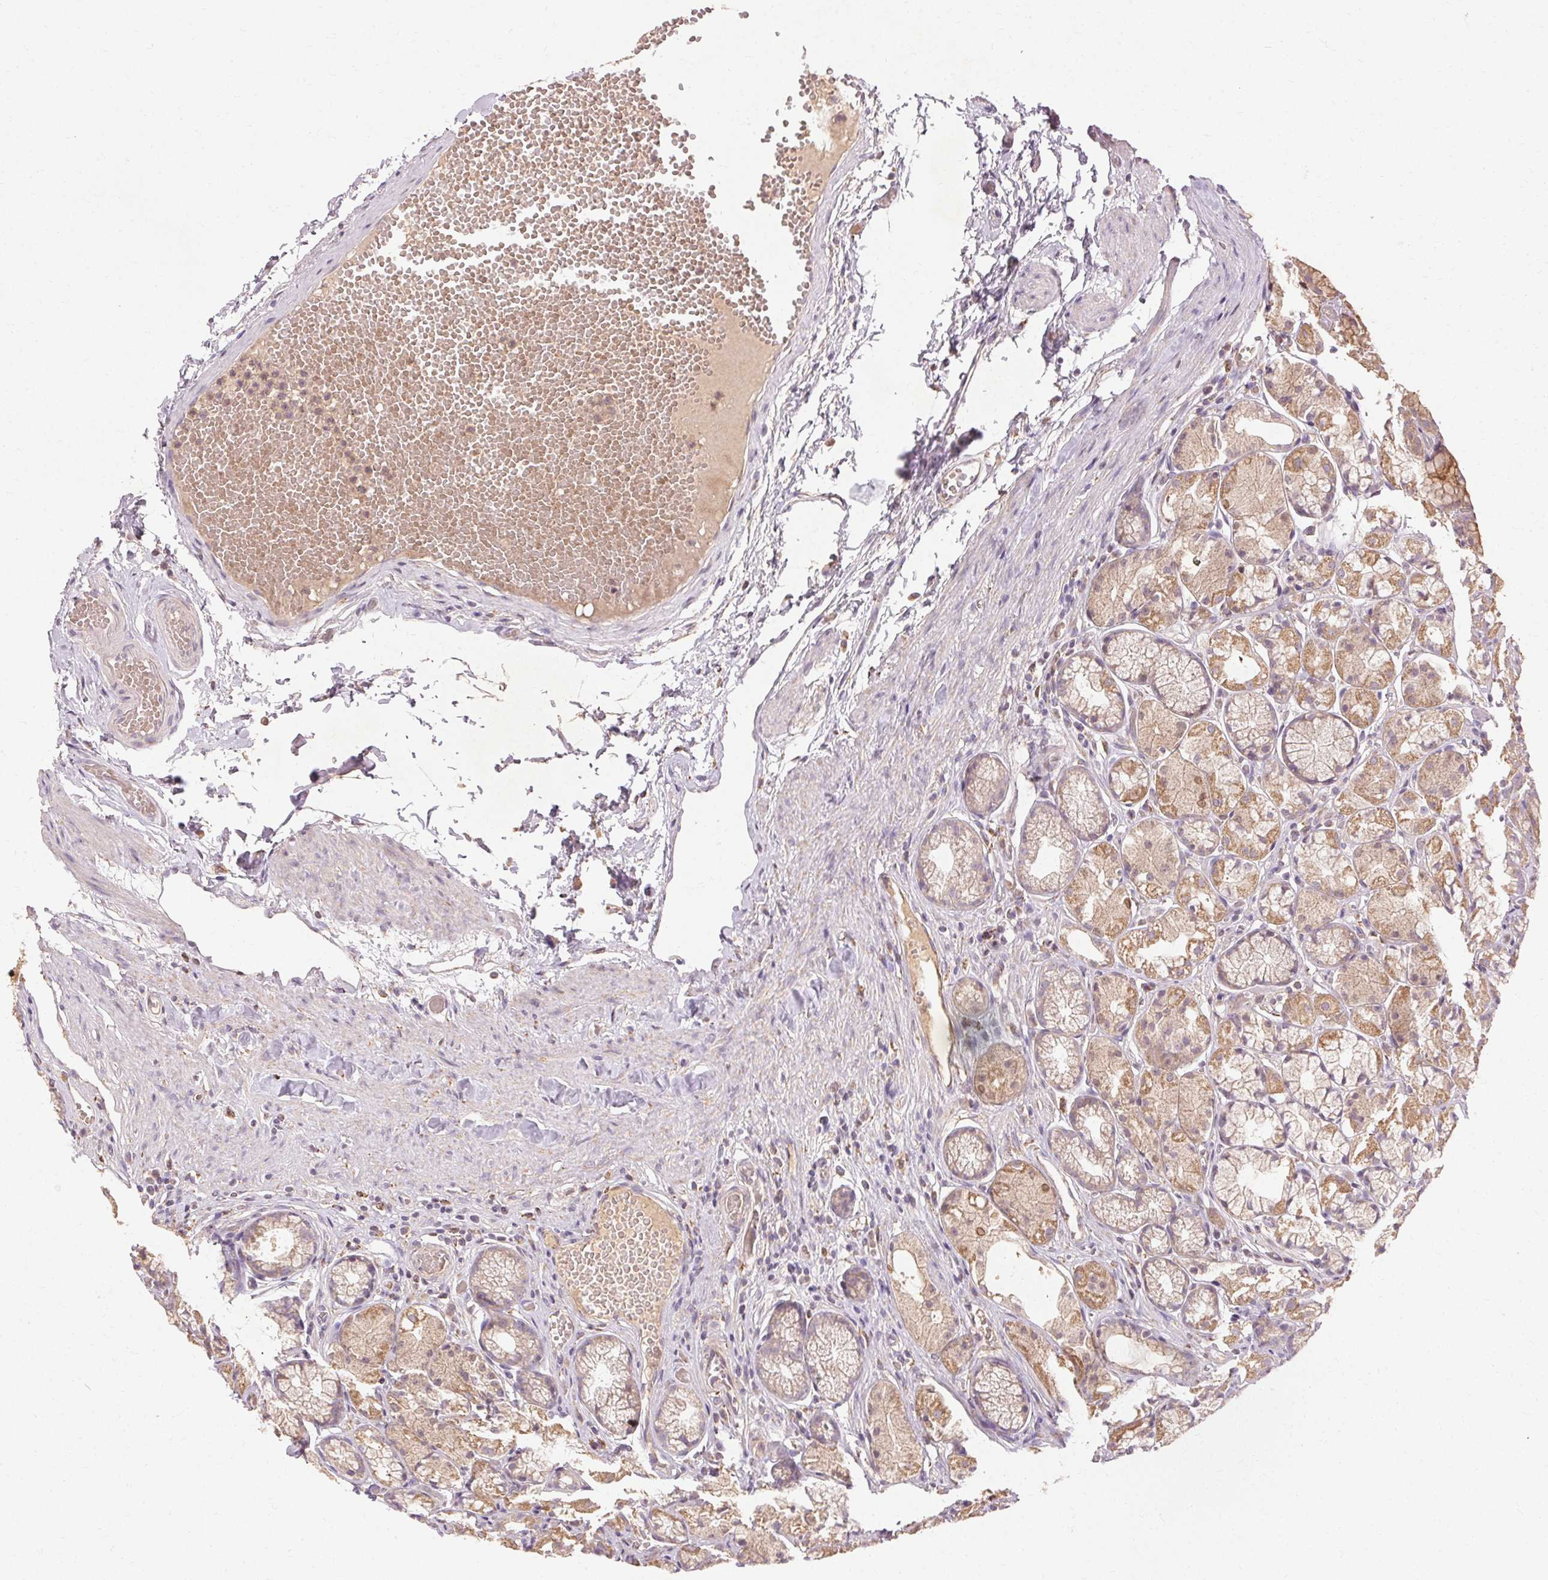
{"staining": {"intensity": "strong", "quantity": "25%-75%", "location": "cytoplasmic/membranous"}, "tissue": "stomach", "cell_type": "Glandular cells", "image_type": "normal", "snomed": [{"axis": "morphology", "description": "Normal tissue, NOS"}, {"axis": "topography", "description": "Stomach"}], "caption": "An image showing strong cytoplasmic/membranous staining in about 25%-75% of glandular cells in normal stomach, as visualized by brown immunohistochemical staining.", "gene": "REP15", "patient": {"sex": "male", "age": 70}}